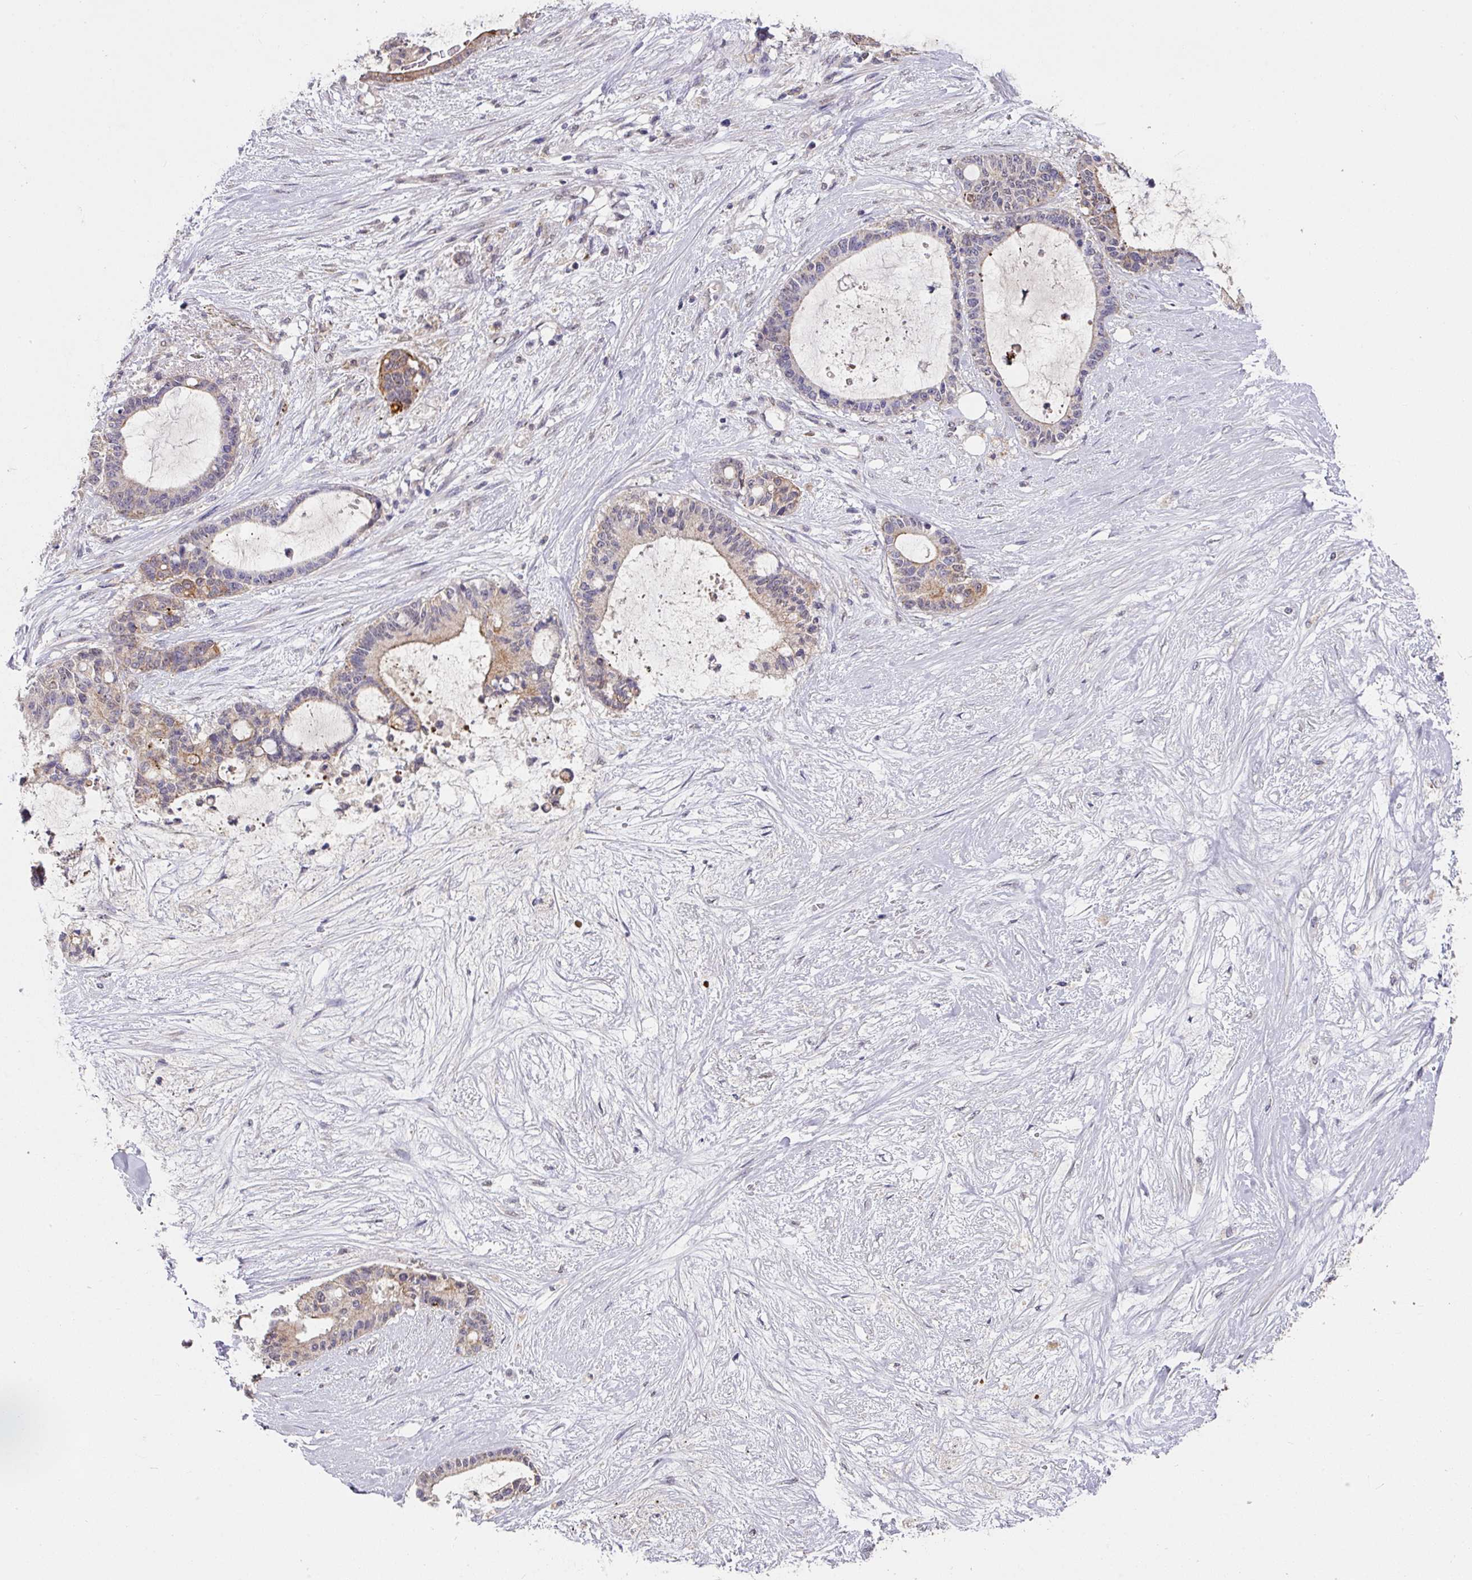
{"staining": {"intensity": "weak", "quantity": "<25%", "location": "cytoplasmic/membranous"}, "tissue": "liver cancer", "cell_type": "Tumor cells", "image_type": "cancer", "snomed": [{"axis": "morphology", "description": "Normal tissue, NOS"}, {"axis": "morphology", "description": "Cholangiocarcinoma"}, {"axis": "topography", "description": "Liver"}, {"axis": "topography", "description": "Peripheral nerve tissue"}], "caption": "Immunohistochemical staining of human liver cancer shows no significant expression in tumor cells.", "gene": "EXTL3", "patient": {"sex": "female", "age": 73}}